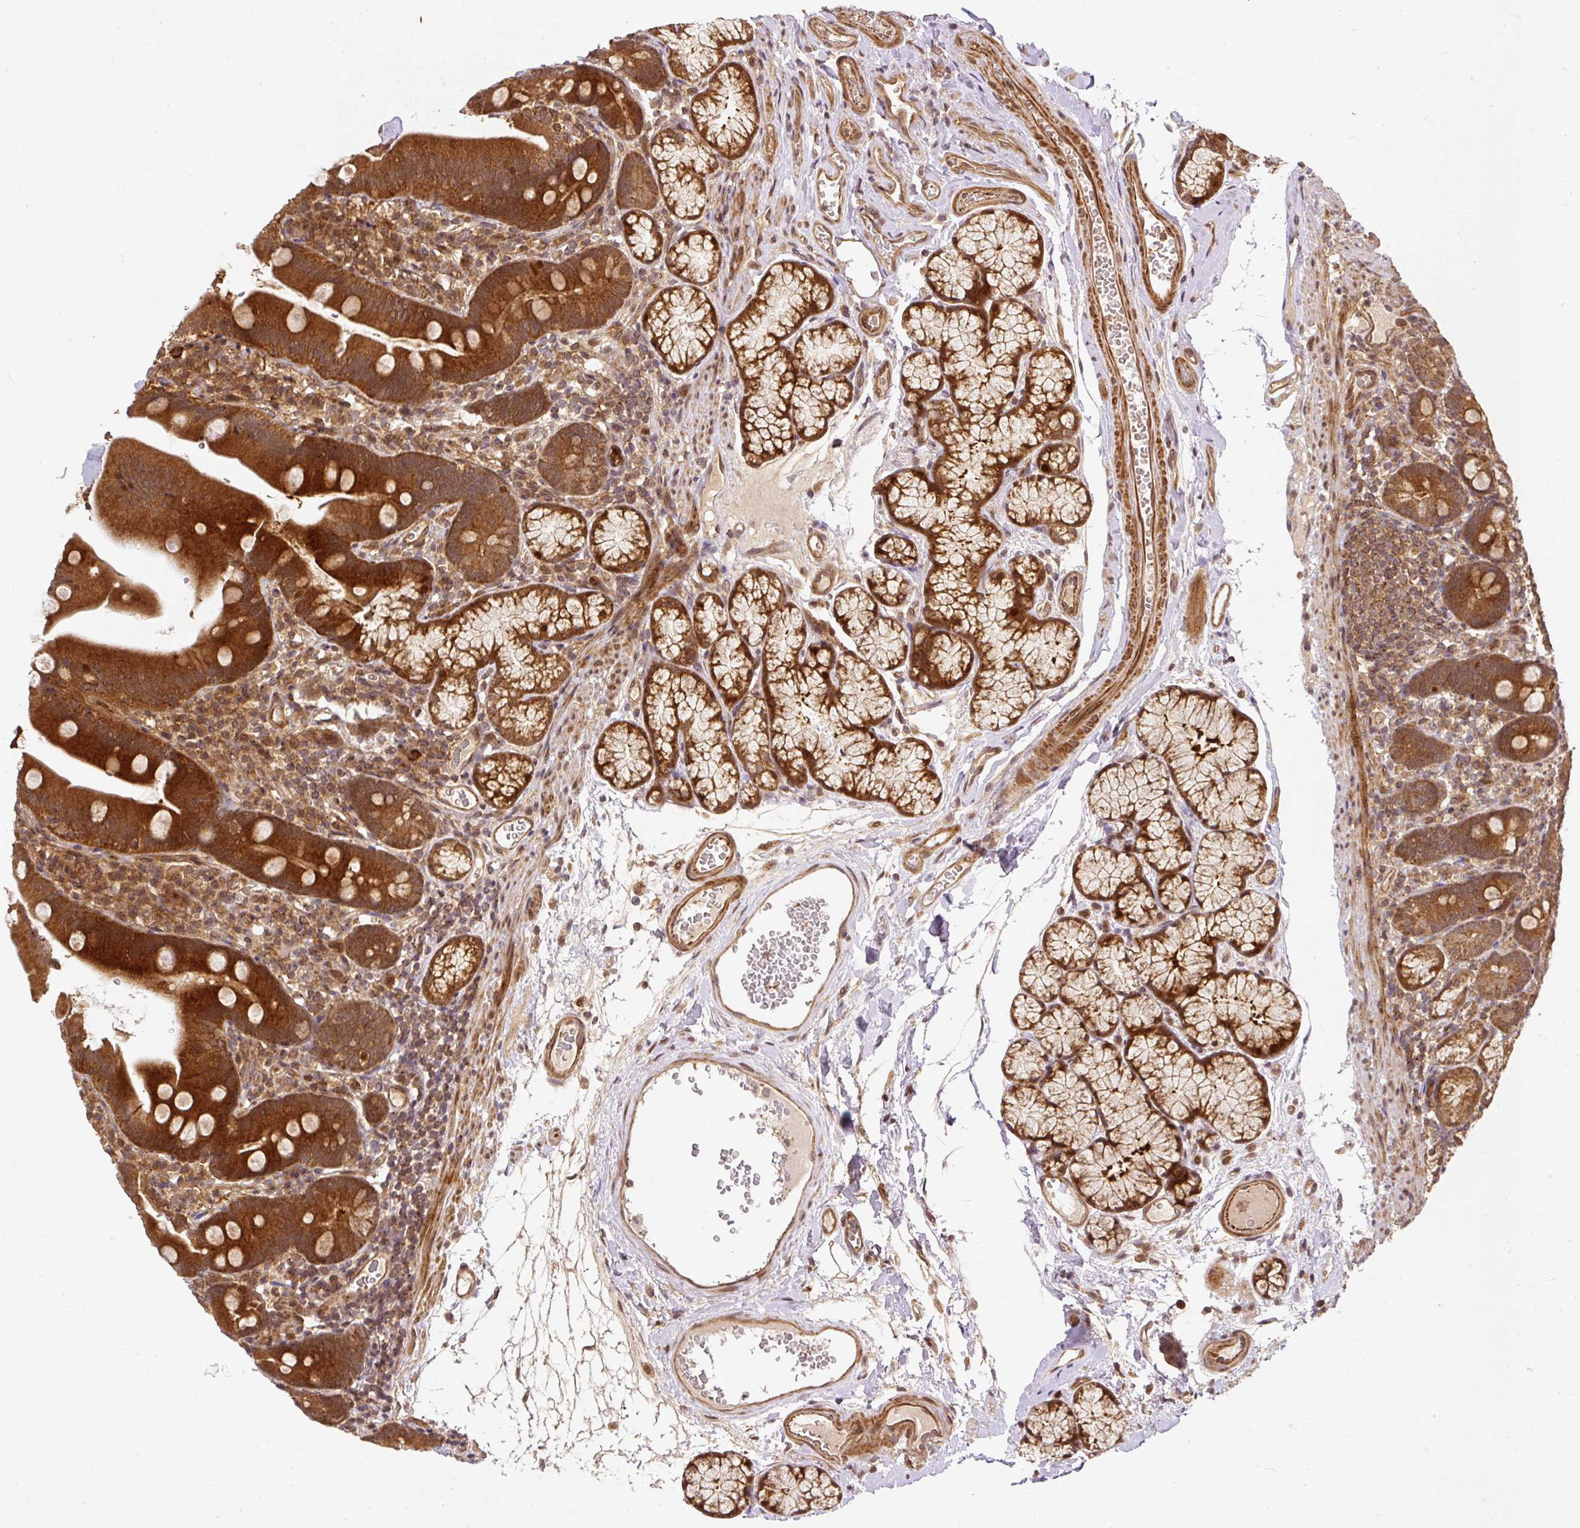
{"staining": {"intensity": "strong", "quantity": ">75%", "location": "cytoplasmic/membranous,nuclear"}, "tissue": "duodenum", "cell_type": "Glandular cells", "image_type": "normal", "snomed": [{"axis": "morphology", "description": "Normal tissue, NOS"}, {"axis": "topography", "description": "Duodenum"}], "caption": "Brown immunohistochemical staining in normal human duodenum exhibits strong cytoplasmic/membranous,nuclear staining in about >75% of glandular cells. The staining is performed using DAB (3,3'-diaminobenzidine) brown chromogen to label protein expression. The nuclei are counter-stained blue using hematoxylin.", "gene": "PSMD1", "patient": {"sex": "female", "age": 67}}